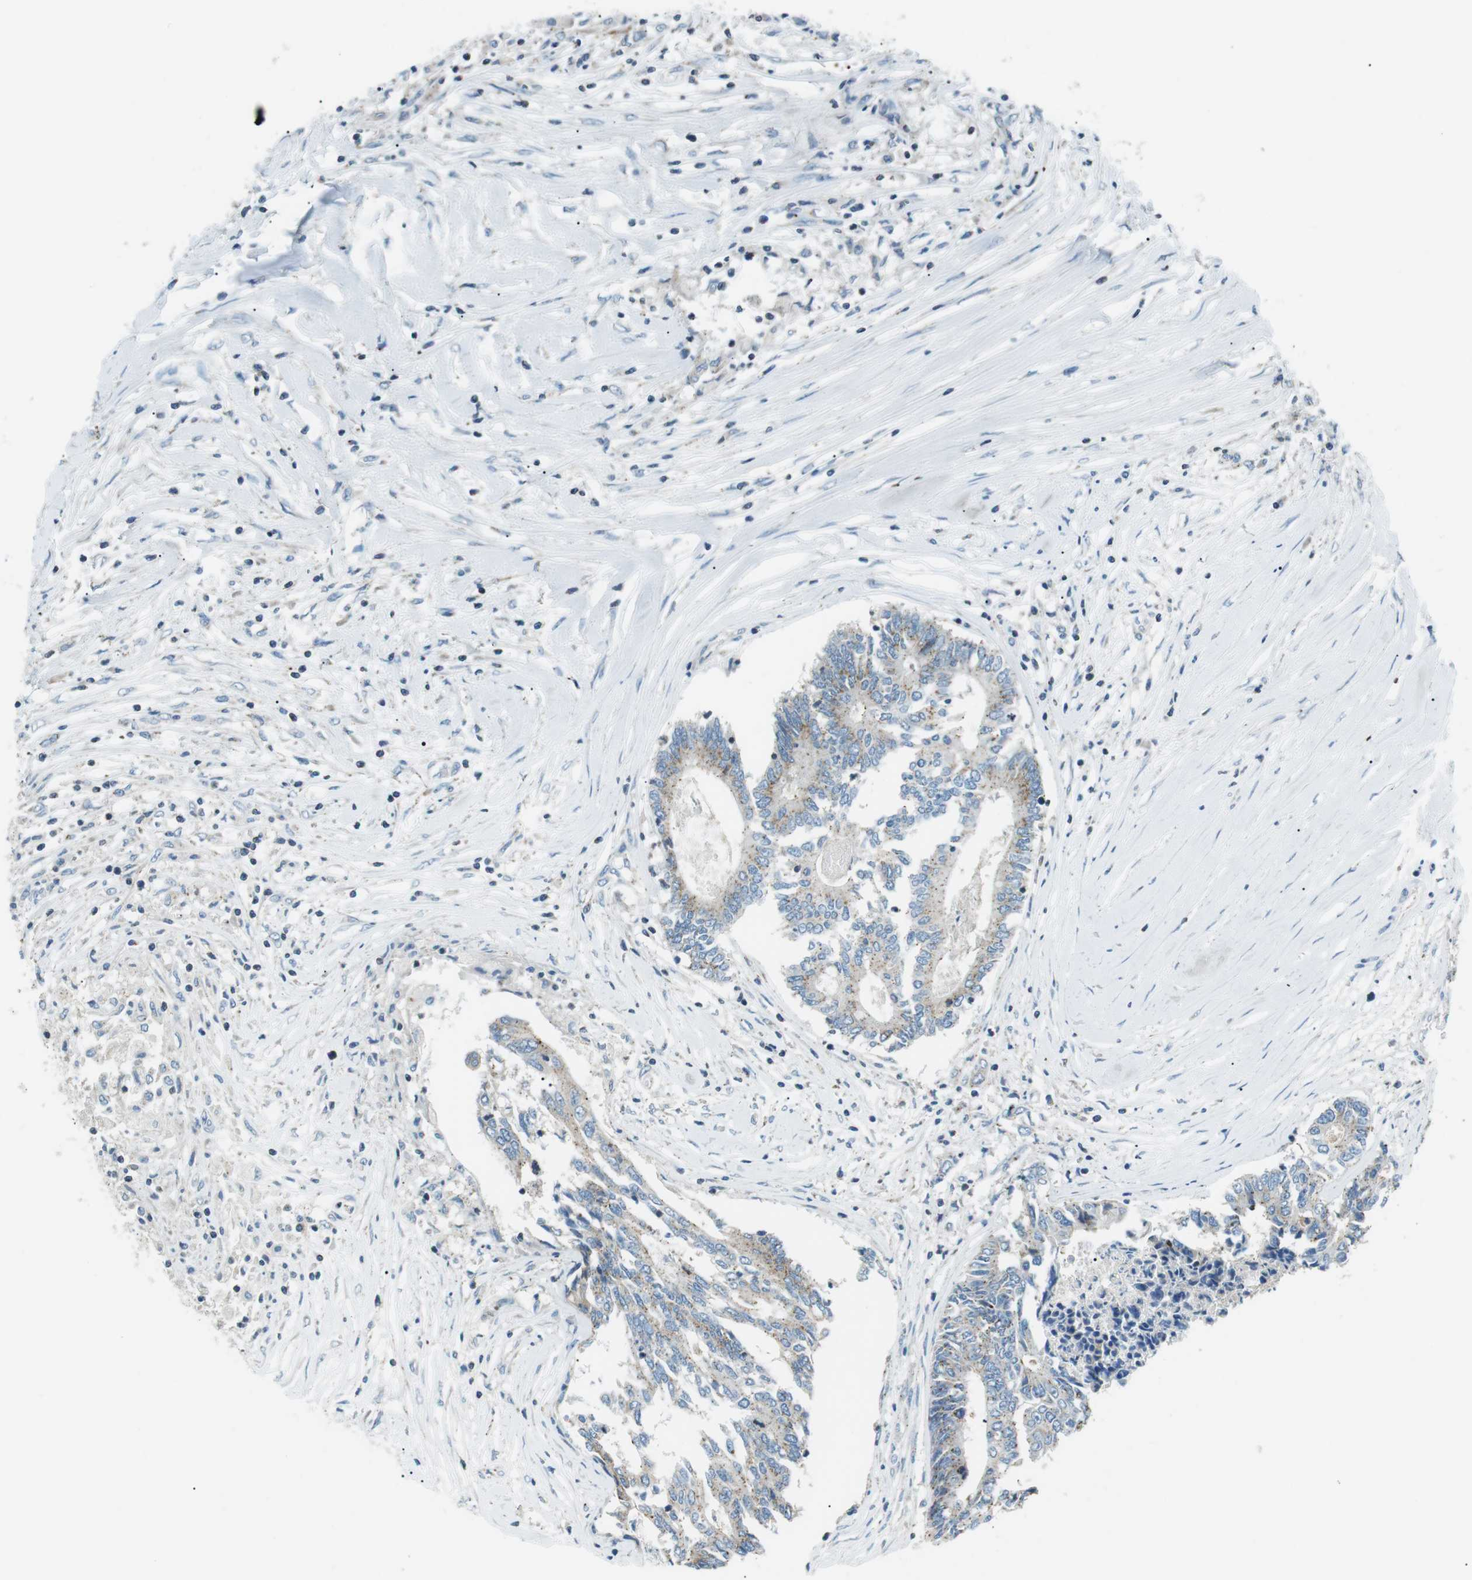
{"staining": {"intensity": "weak", "quantity": ">75%", "location": "cytoplasmic/membranous"}, "tissue": "colorectal cancer", "cell_type": "Tumor cells", "image_type": "cancer", "snomed": [{"axis": "morphology", "description": "Adenocarcinoma, NOS"}, {"axis": "topography", "description": "Rectum"}], "caption": "Immunohistochemical staining of colorectal adenocarcinoma demonstrates weak cytoplasmic/membranous protein staining in about >75% of tumor cells. The protein of interest is stained brown, and the nuclei are stained in blue (DAB IHC with brightfield microscopy, high magnification).", "gene": "FAM3B", "patient": {"sex": "male", "age": 63}}